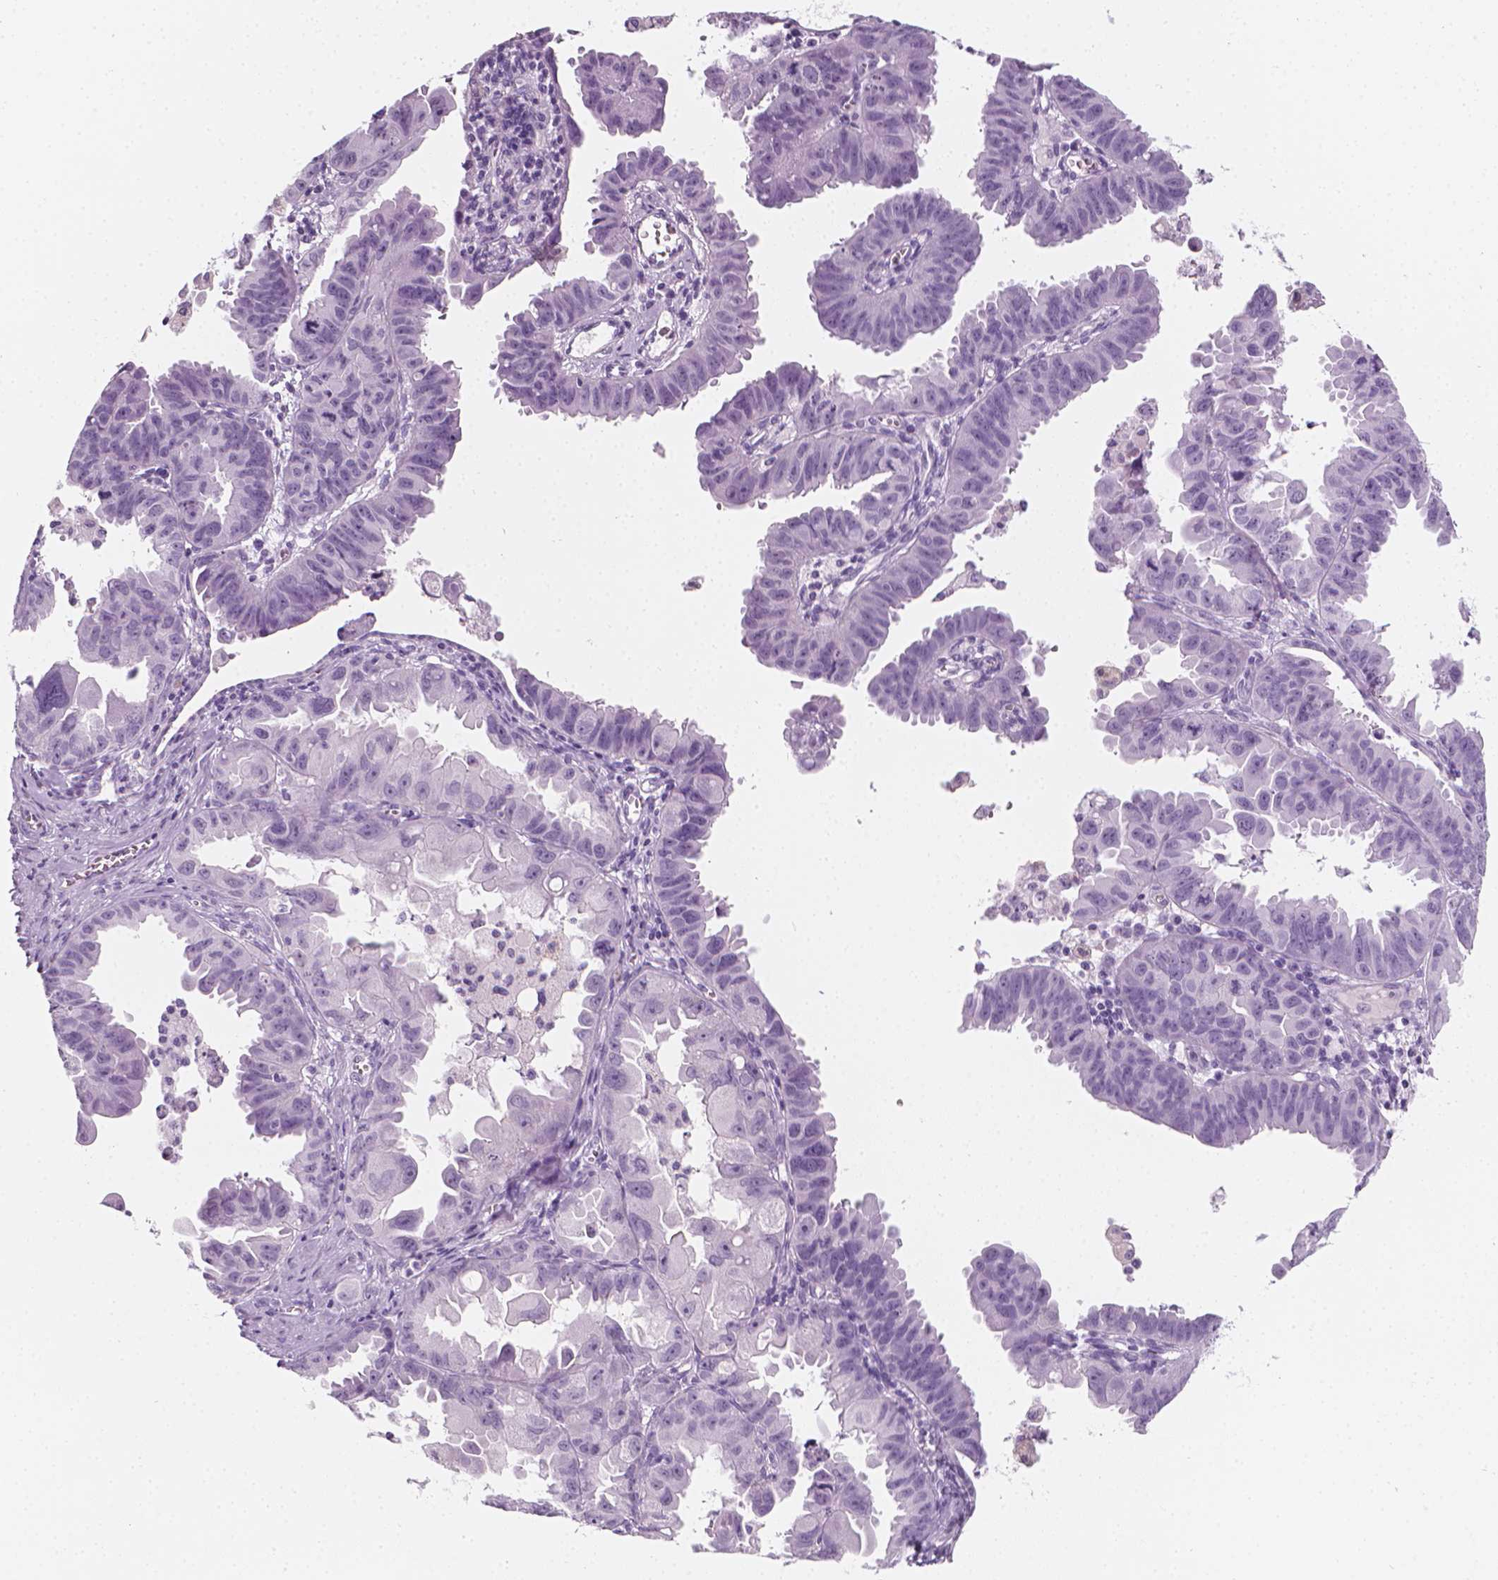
{"staining": {"intensity": "negative", "quantity": "none", "location": "none"}, "tissue": "ovarian cancer", "cell_type": "Tumor cells", "image_type": "cancer", "snomed": [{"axis": "morphology", "description": "Carcinoma, endometroid"}, {"axis": "topography", "description": "Ovary"}], "caption": "High power microscopy image of an immunohistochemistry micrograph of ovarian cancer (endometroid carcinoma), revealing no significant positivity in tumor cells.", "gene": "SCG3", "patient": {"sex": "female", "age": 85}}